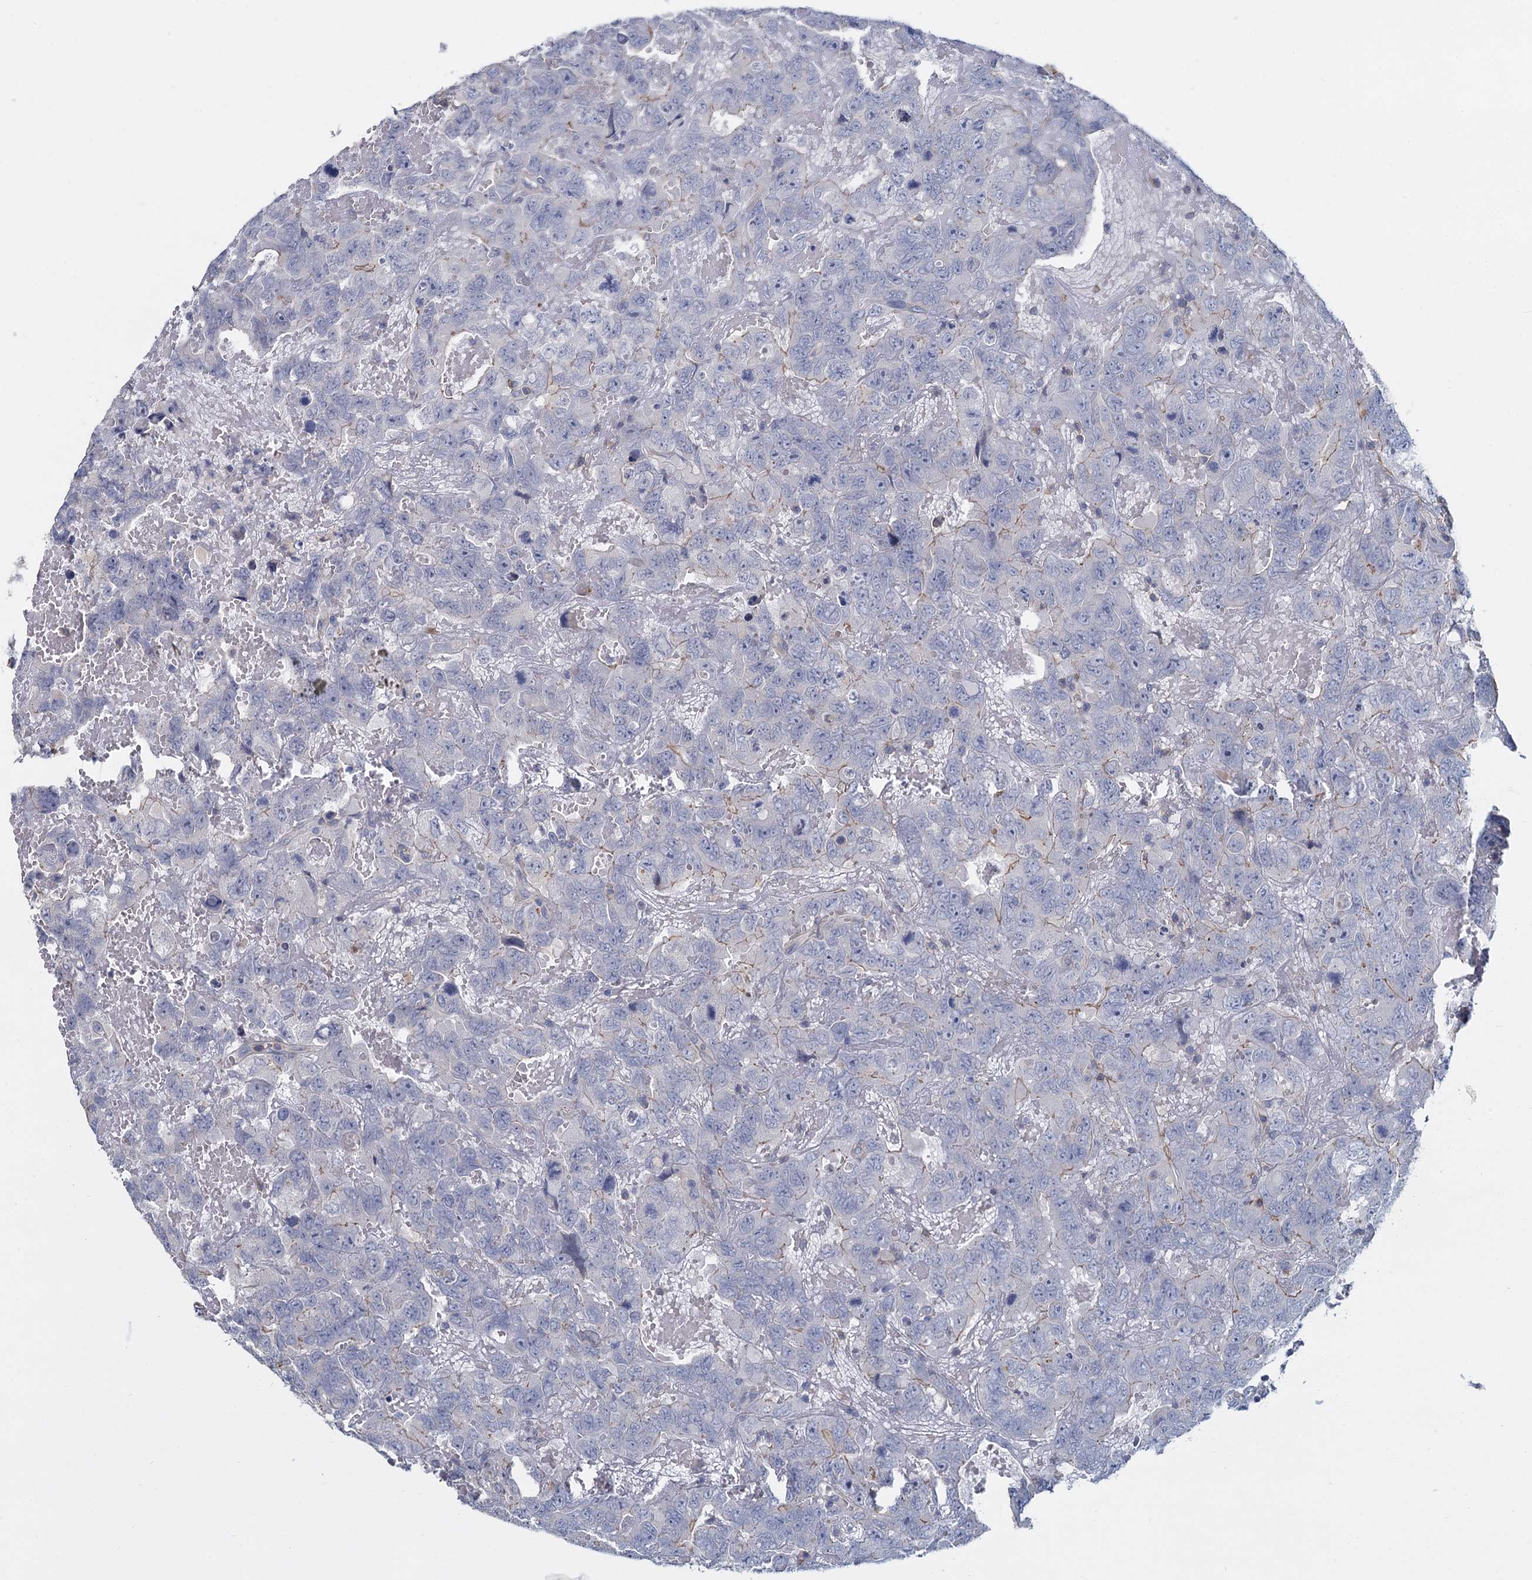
{"staining": {"intensity": "weak", "quantity": "<25%", "location": "cytoplasmic/membranous"}, "tissue": "testis cancer", "cell_type": "Tumor cells", "image_type": "cancer", "snomed": [{"axis": "morphology", "description": "Carcinoma, Embryonal, NOS"}, {"axis": "topography", "description": "Testis"}], "caption": "High magnification brightfield microscopy of testis embryonal carcinoma stained with DAB (brown) and counterstained with hematoxylin (blue): tumor cells show no significant expression. Brightfield microscopy of immunohistochemistry (IHC) stained with DAB (brown) and hematoxylin (blue), captured at high magnification.", "gene": "ACSM3", "patient": {"sex": "male", "age": 45}}